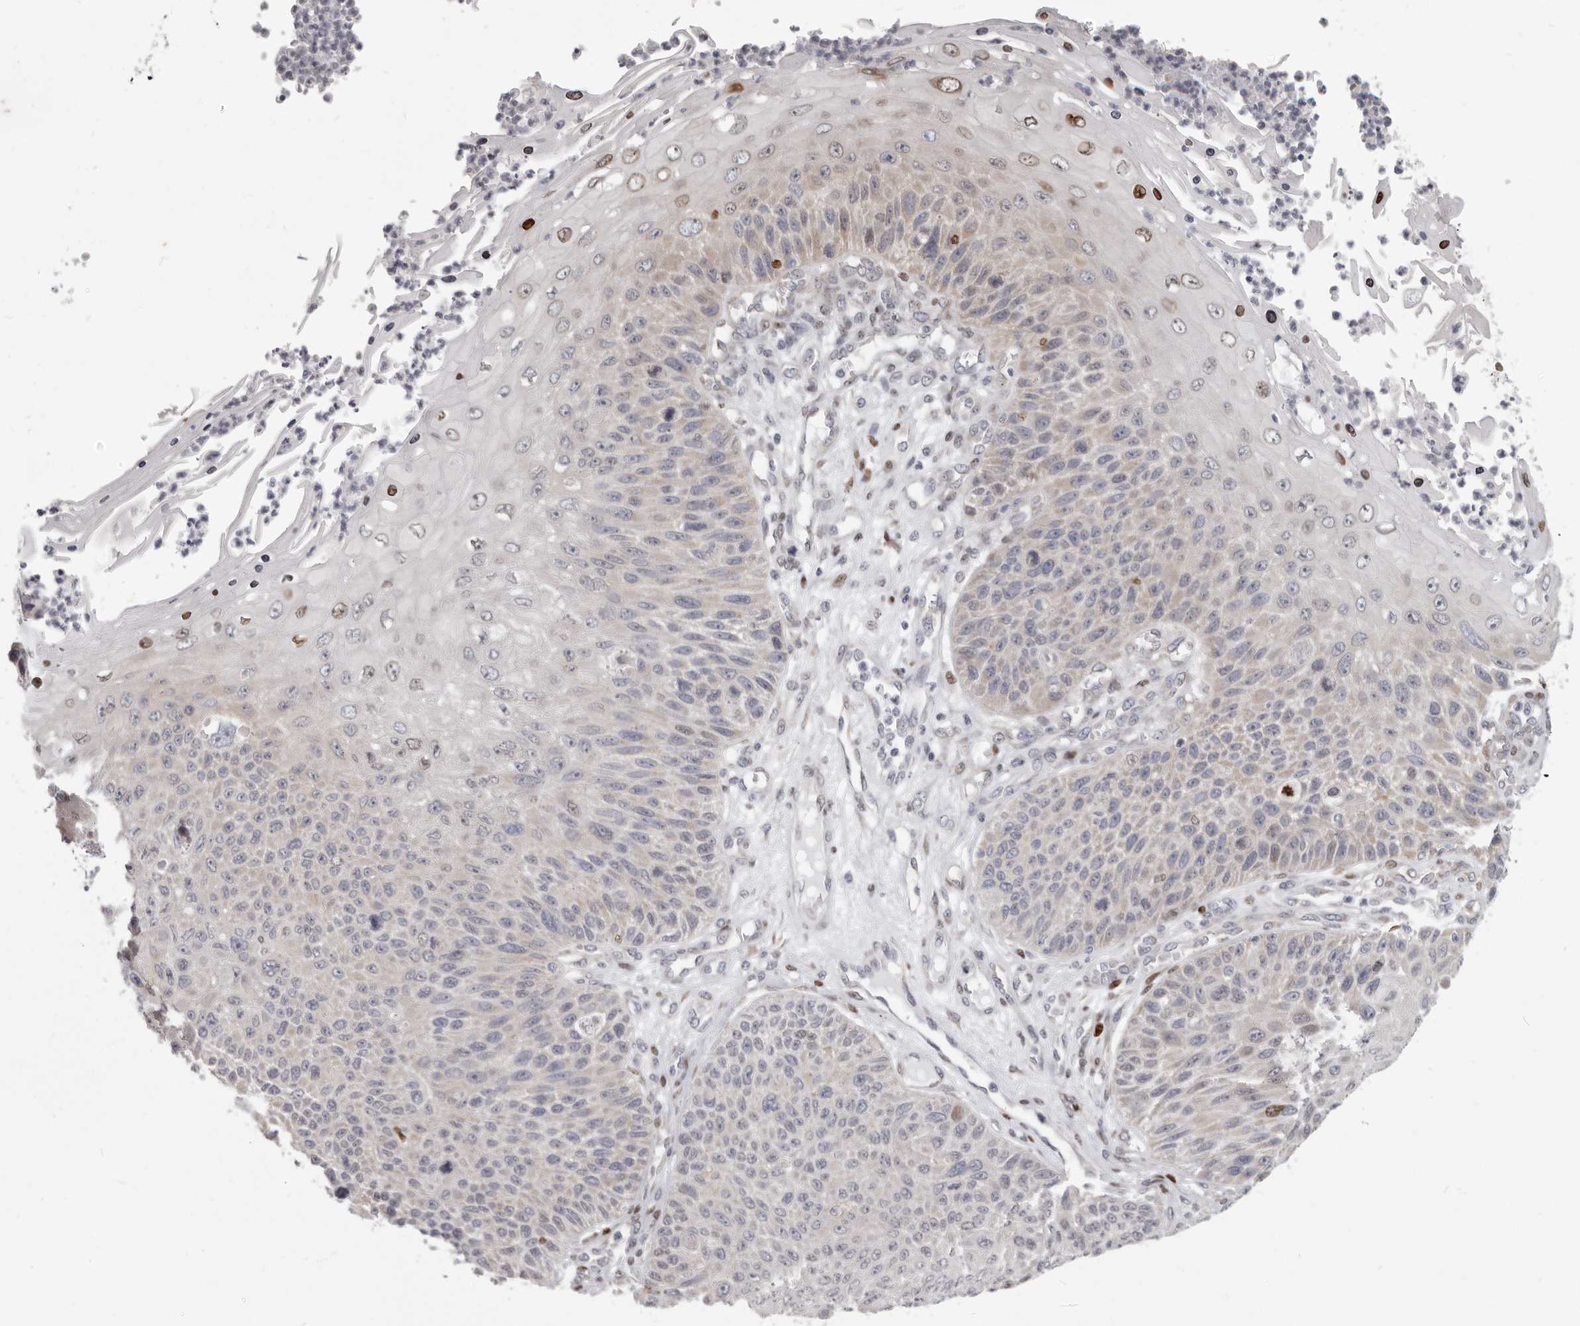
{"staining": {"intensity": "strong", "quantity": "<25%", "location": "nuclear"}, "tissue": "skin cancer", "cell_type": "Tumor cells", "image_type": "cancer", "snomed": [{"axis": "morphology", "description": "Squamous cell carcinoma, NOS"}, {"axis": "topography", "description": "Skin"}], "caption": "Immunohistochemical staining of human skin squamous cell carcinoma displays strong nuclear protein expression in about <25% of tumor cells.", "gene": "SRP19", "patient": {"sex": "female", "age": 88}}